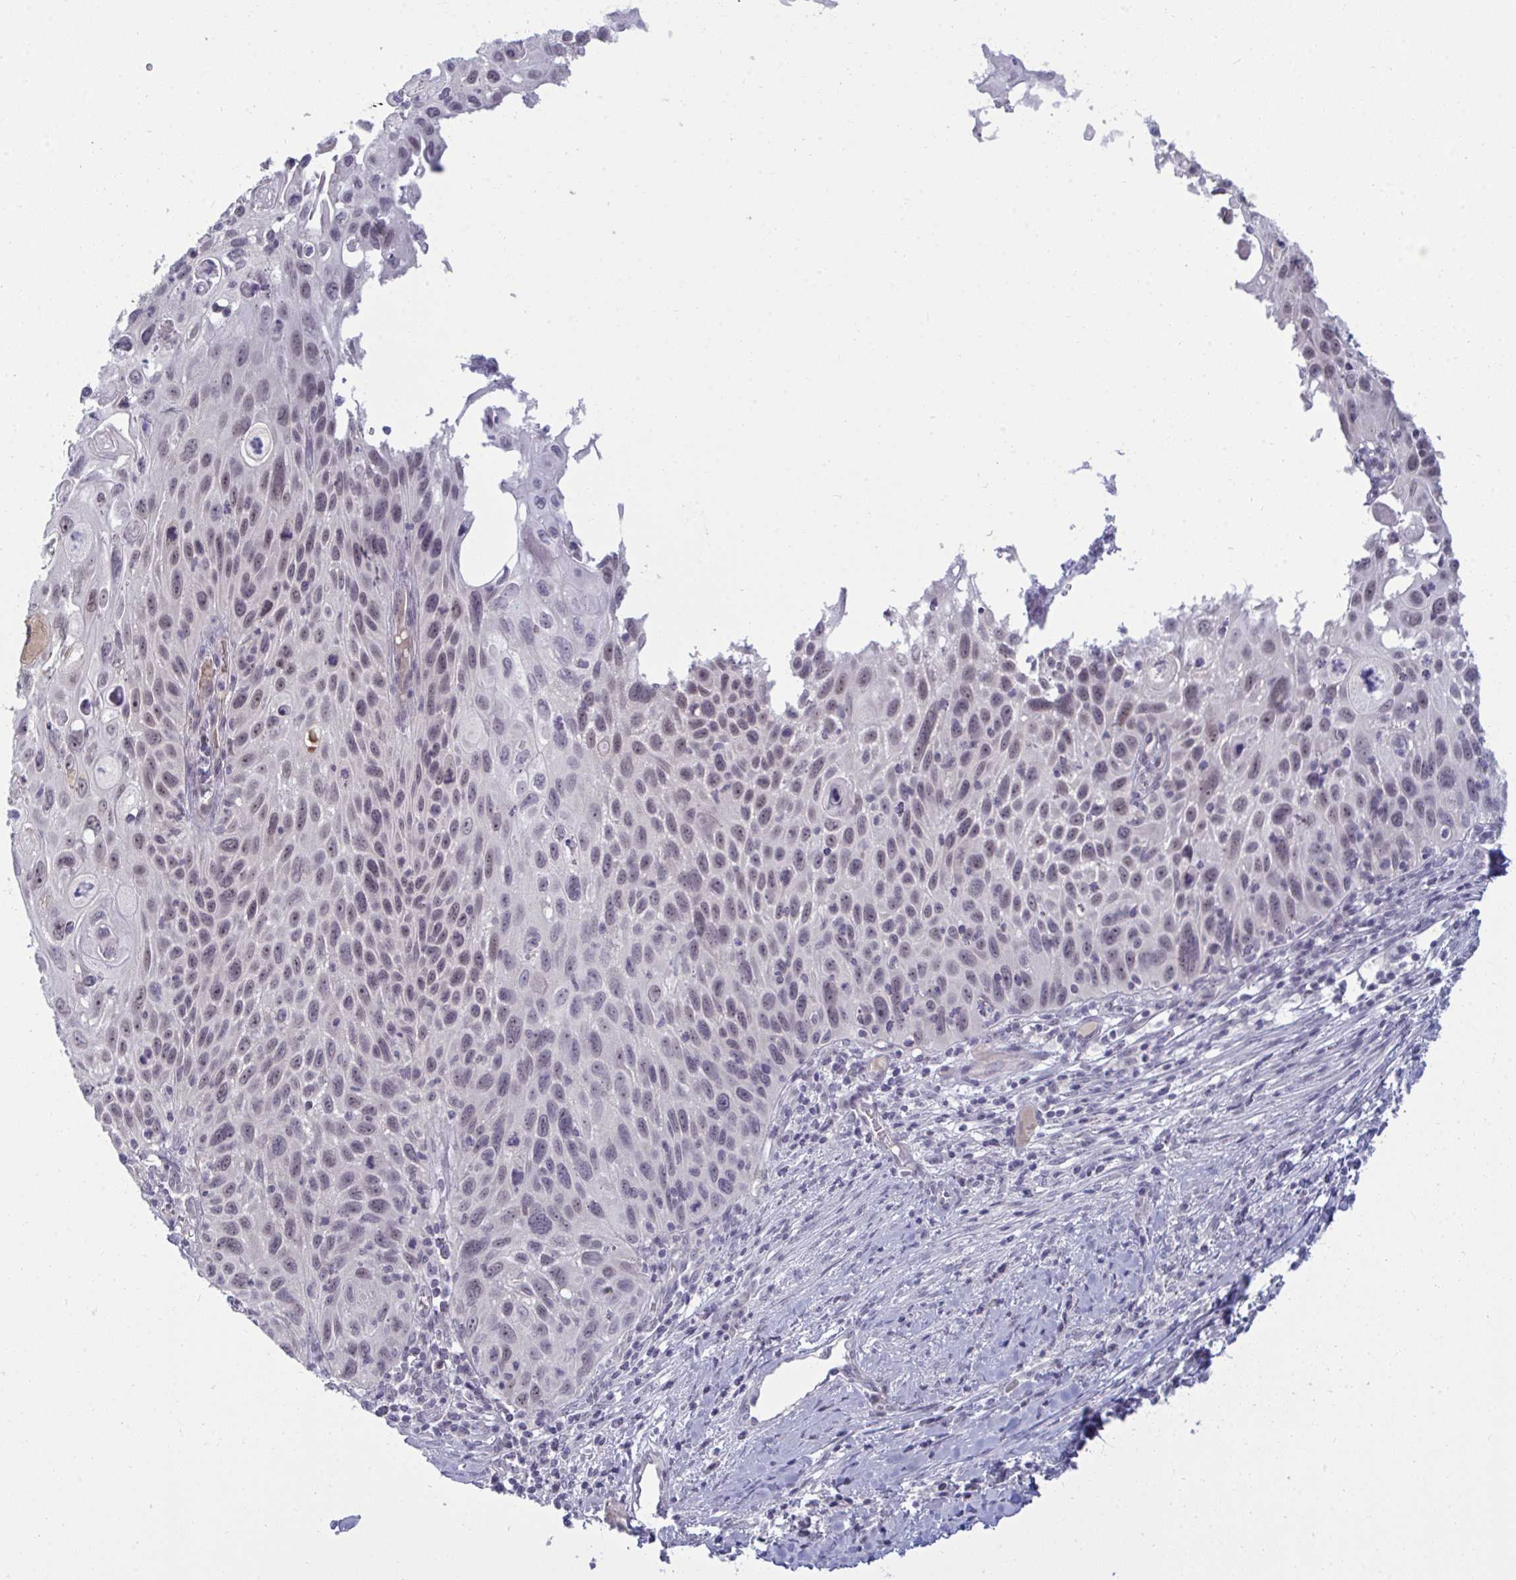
{"staining": {"intensity": "weak", "quantity": "25%-75%", "location": "nuclear"}, "tissue": "cervical cancer", "cell_type": "Tumor cells", "image_type": "cancer", "snomed": [{"axis": "morphology", "description": "Squamous cell carcinoma, NOS"}, {"axis": "topography", "description": "Cervix"}], "caption": "Immunohistochemistry staining of cervical cancer, which shows low levels of weak nuclear staining in about 25%-75% of tumor cells indicating weak nuclear protein staining. The staining was performed using DAB (brown) for protein detection and nuclei were counterstained in hematoxylin (blue).", "gene": "RNASEH1", "patient": {"sex": "female", "age": 70}}